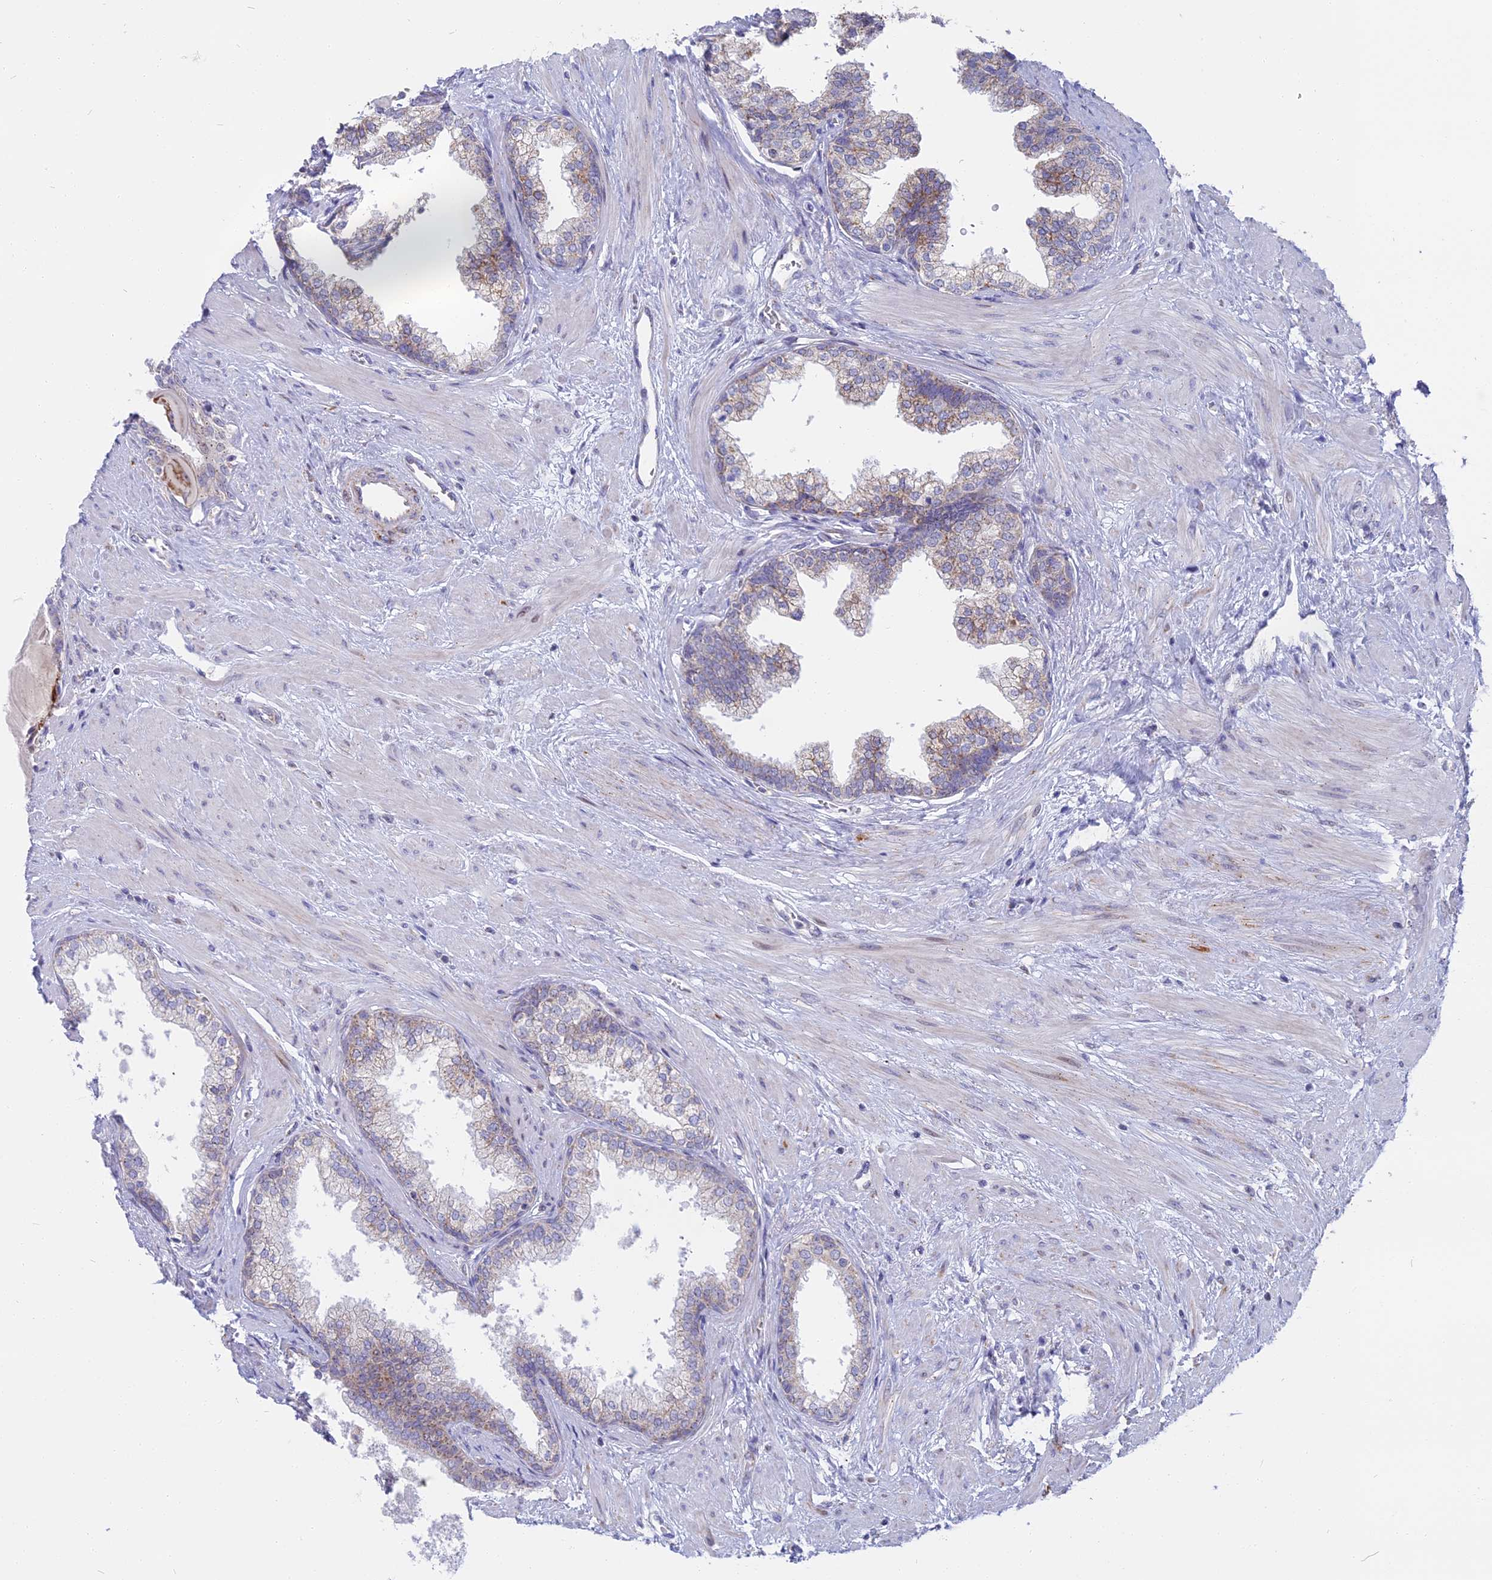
{"staining": {"intensity": "moderate", "quantity": "25%-75%", "location": "cytoplasmic/membranous"}, "tissue": "prostate", "cell_type": "Glandular cells", "image_type": "normal", "snomed": [{"axis": "morphology", "description": "Normal tissue, NOS"}, {"axis": "topography", "description": "Prostate"}], "caption": "A high-resolution image shows immunohistochemistry staining of unremarkable prostate, which demonstrates moderate cytoplasmic/membranous expression in about 25%-75% of glandular cells.", "gene": "DTWD1", "patient": {"sex": "male", "age": 57}}